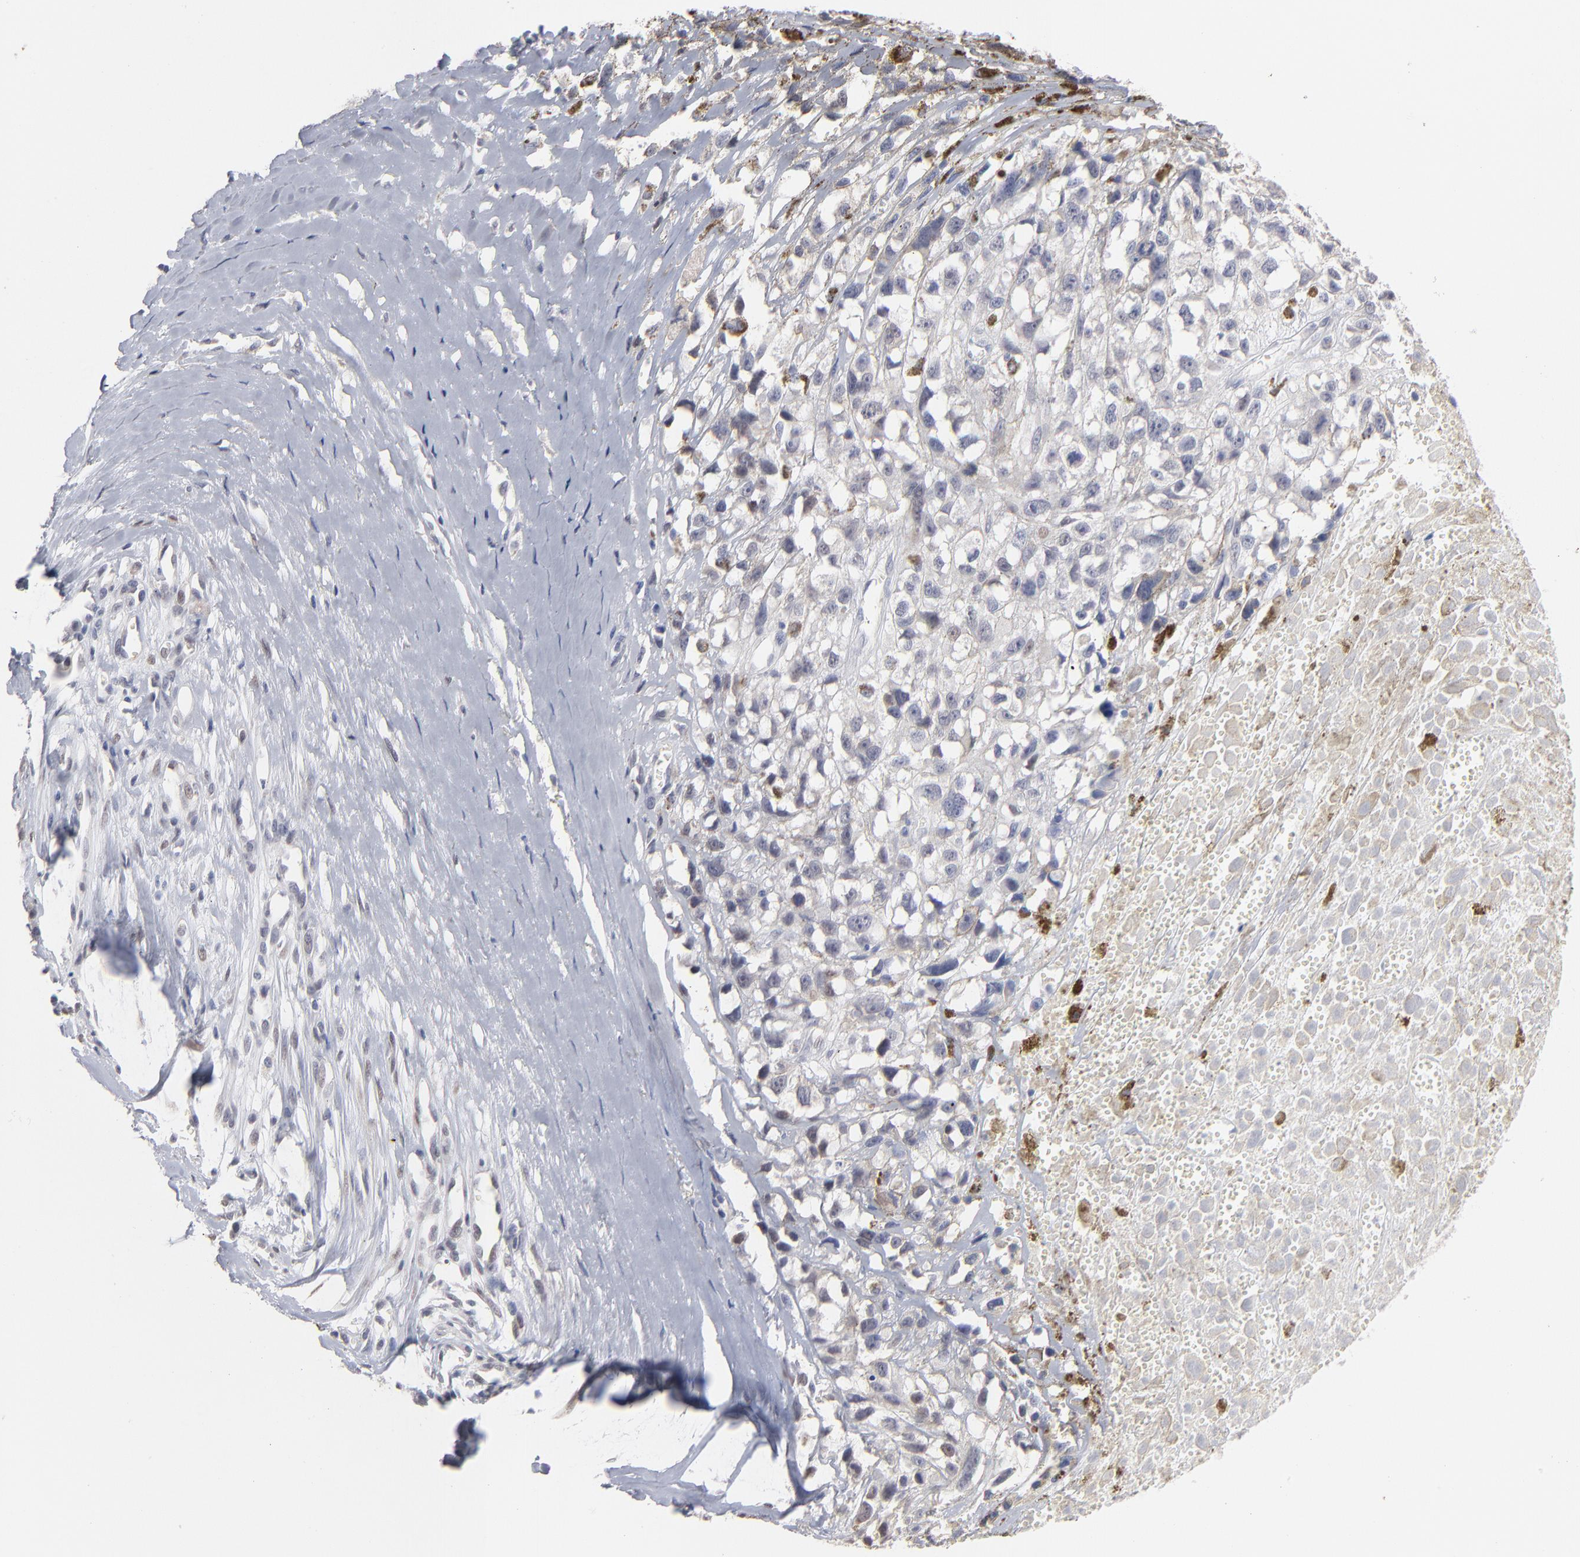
{"staining": {"intensity": "negative", "quantity": "none", "location": "none"}, "tissue": "melanoma", "cell_type": "Tumor cells", "image_type": "cancer", "snomed": [{"axis": "morphology", "description": "Malignant melanoma, Metastatic site"}, {"axis": "topography", "description": "Lymph node"}], "caption": "Immunohistochemical staining of malignant melanoma (metastatic site) exhibits no significant positivity in tumor cells.", "gene": "RBM3", "patient": {"sex": "male", "age": 59}}